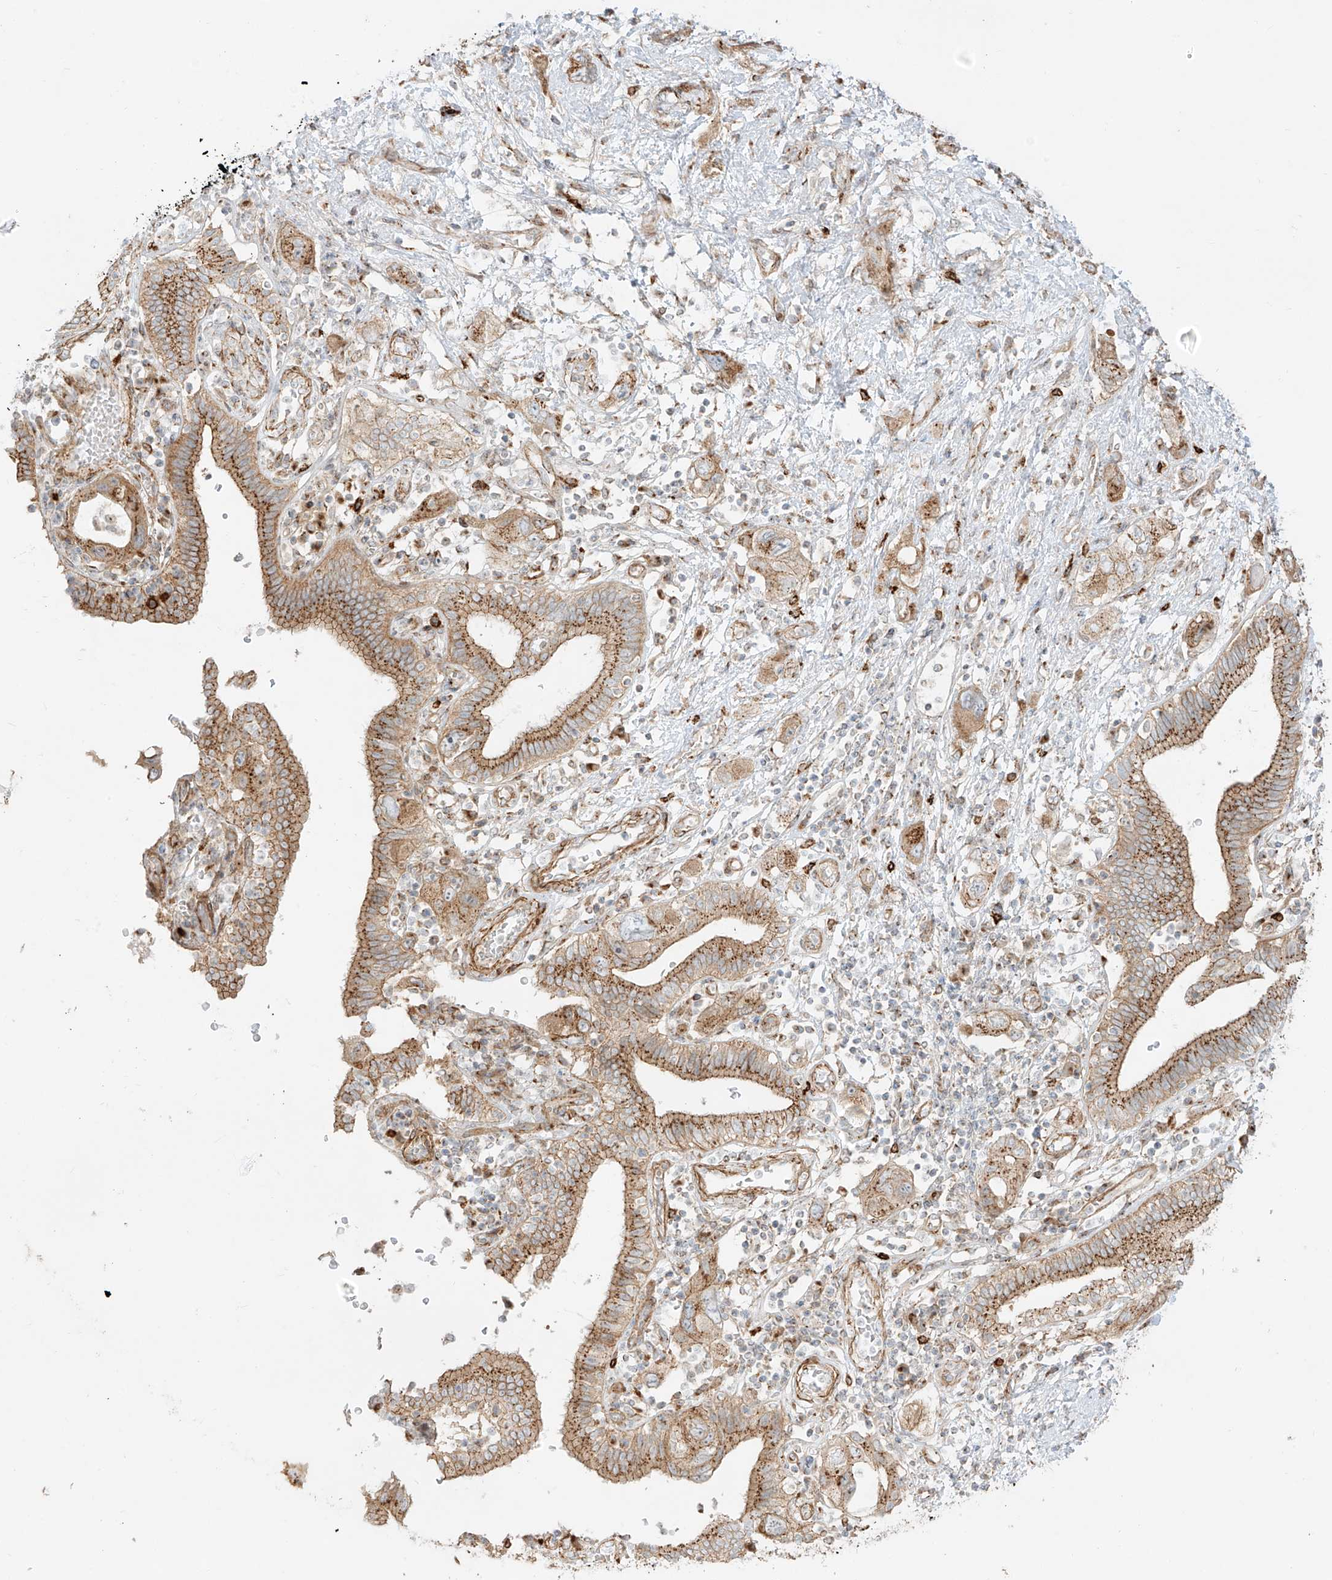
{"staining": {"intensity": "moderate", "quantity": ">75%", "location": "cytoplasmic/membranous"}, "tissue": "pancreatic cancer", "cell_type": "Tumor cells", "image_type": "cancer", "snomed": [{"axis": "morphology", "description": "Adenocarcinoma, NOS"}, {"axis": "topography", "description": "Pancreas"}], "caption": "A brown stain labels moderate cytoplasmic/membranous staining of a protein in human pancreatic cancer (adenocarcinoma) tumor cells. (IHC, brightfield microscopy, high magnification).", "gene": "ZNF287", "patient": {"sex": "female", "age": 73}}